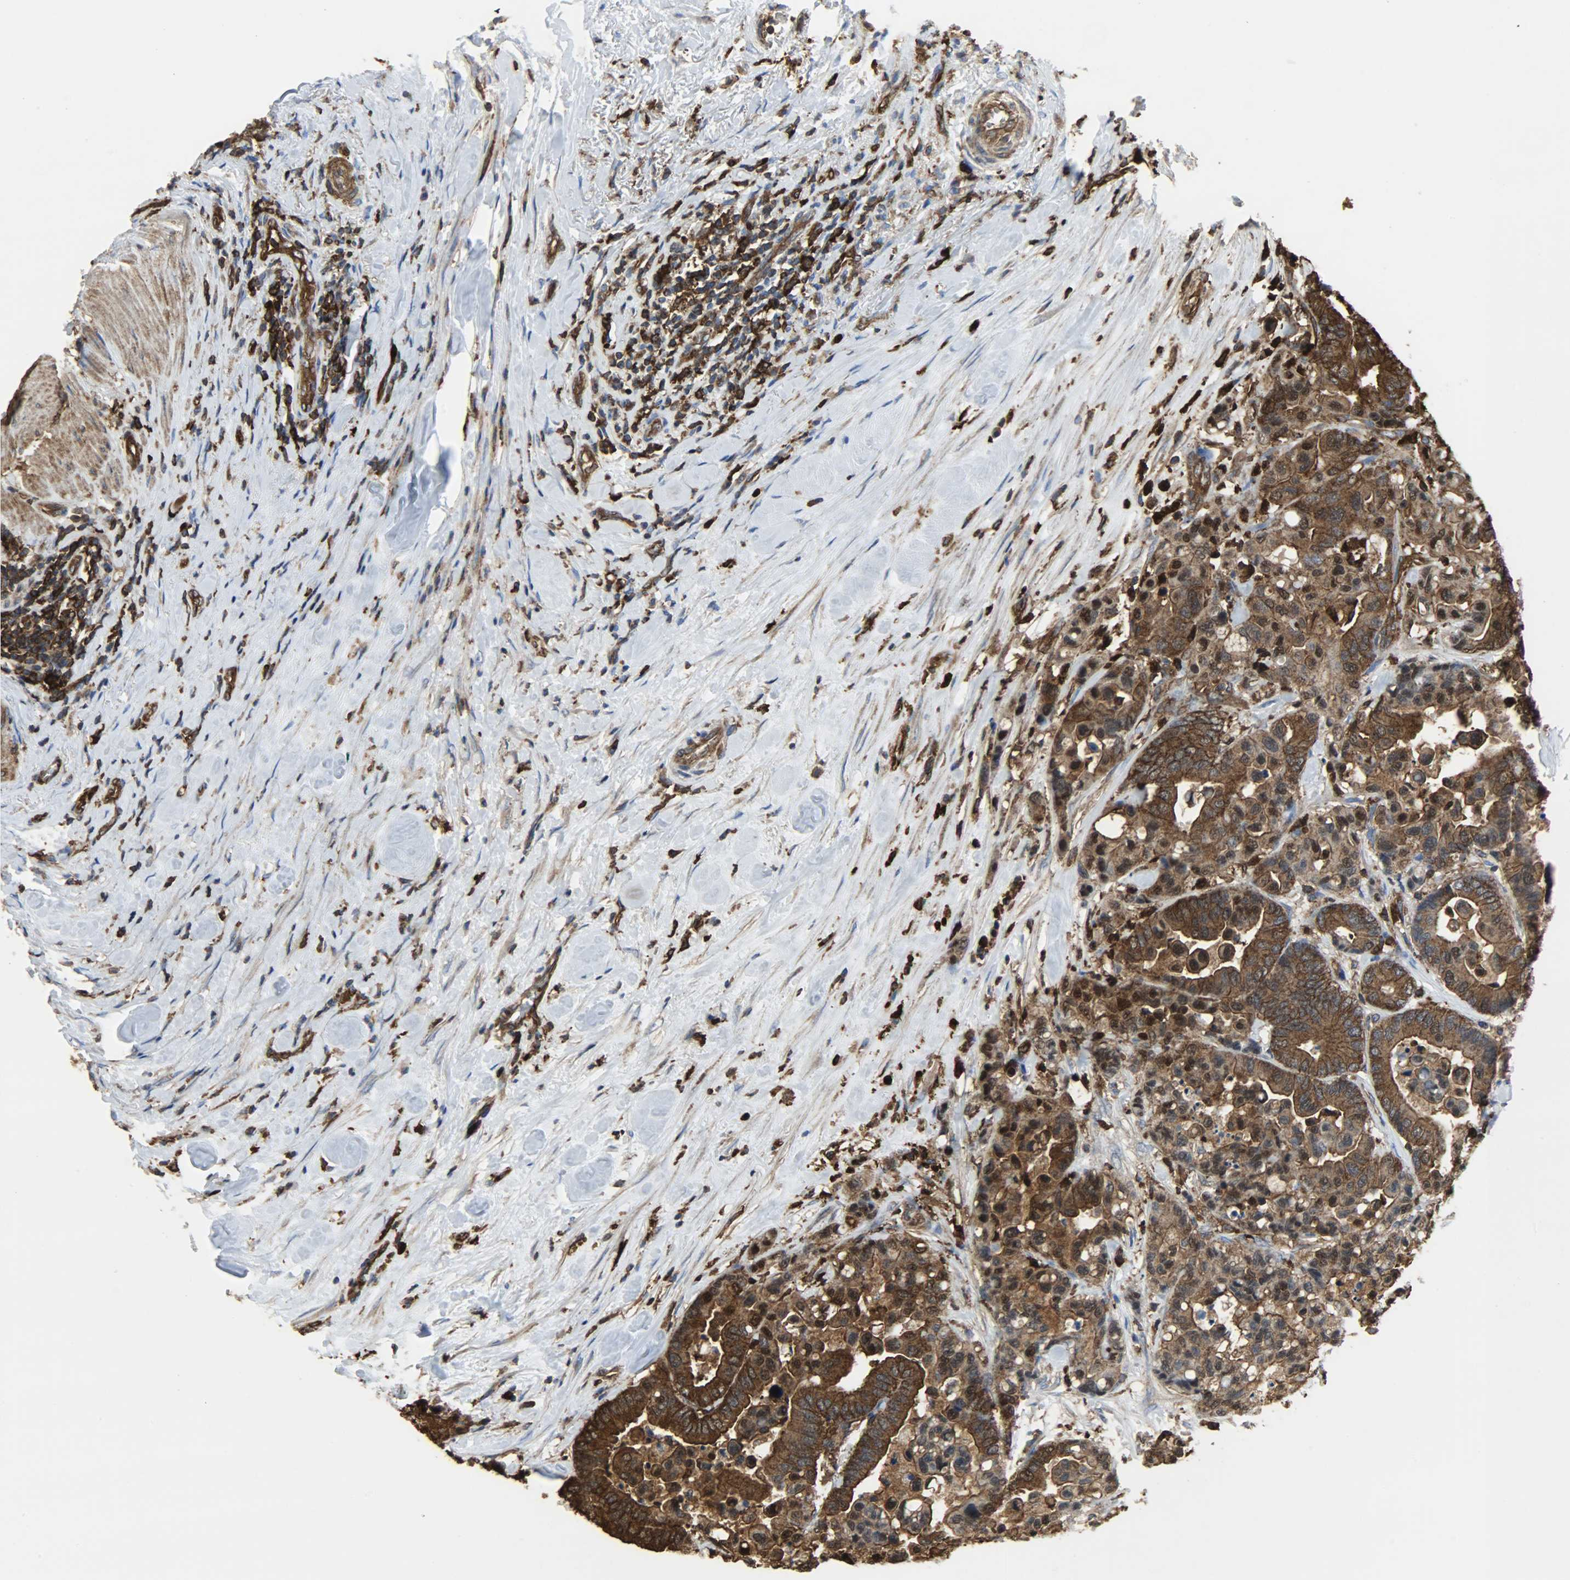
{"staining": {"intensity": "strong", "quantity": ">75%", "location": "cytoplasmic/membranous"}, "tissue": "colorectal cancer", "cell_type": "Tumor cells", "image_type": "cancer", "snomed": [{"axis": "morphology", "description": "Adenocarcinoma, NOS"}, {"axis": "topography", "description": "Colon"}], "caption": "An immunohistochemistry (IHC) photomicrograph of tumor tissue is shown. Protein staining in brown labels strong cytoplasmic/membranous positivity in adenocarcinoma (colorectal) within tumor cells. The protein of interest is shown in brown color, while the nuclei are stained blue.", "gene": "VASP", "patient": {"sex": "male", "age": 82}}